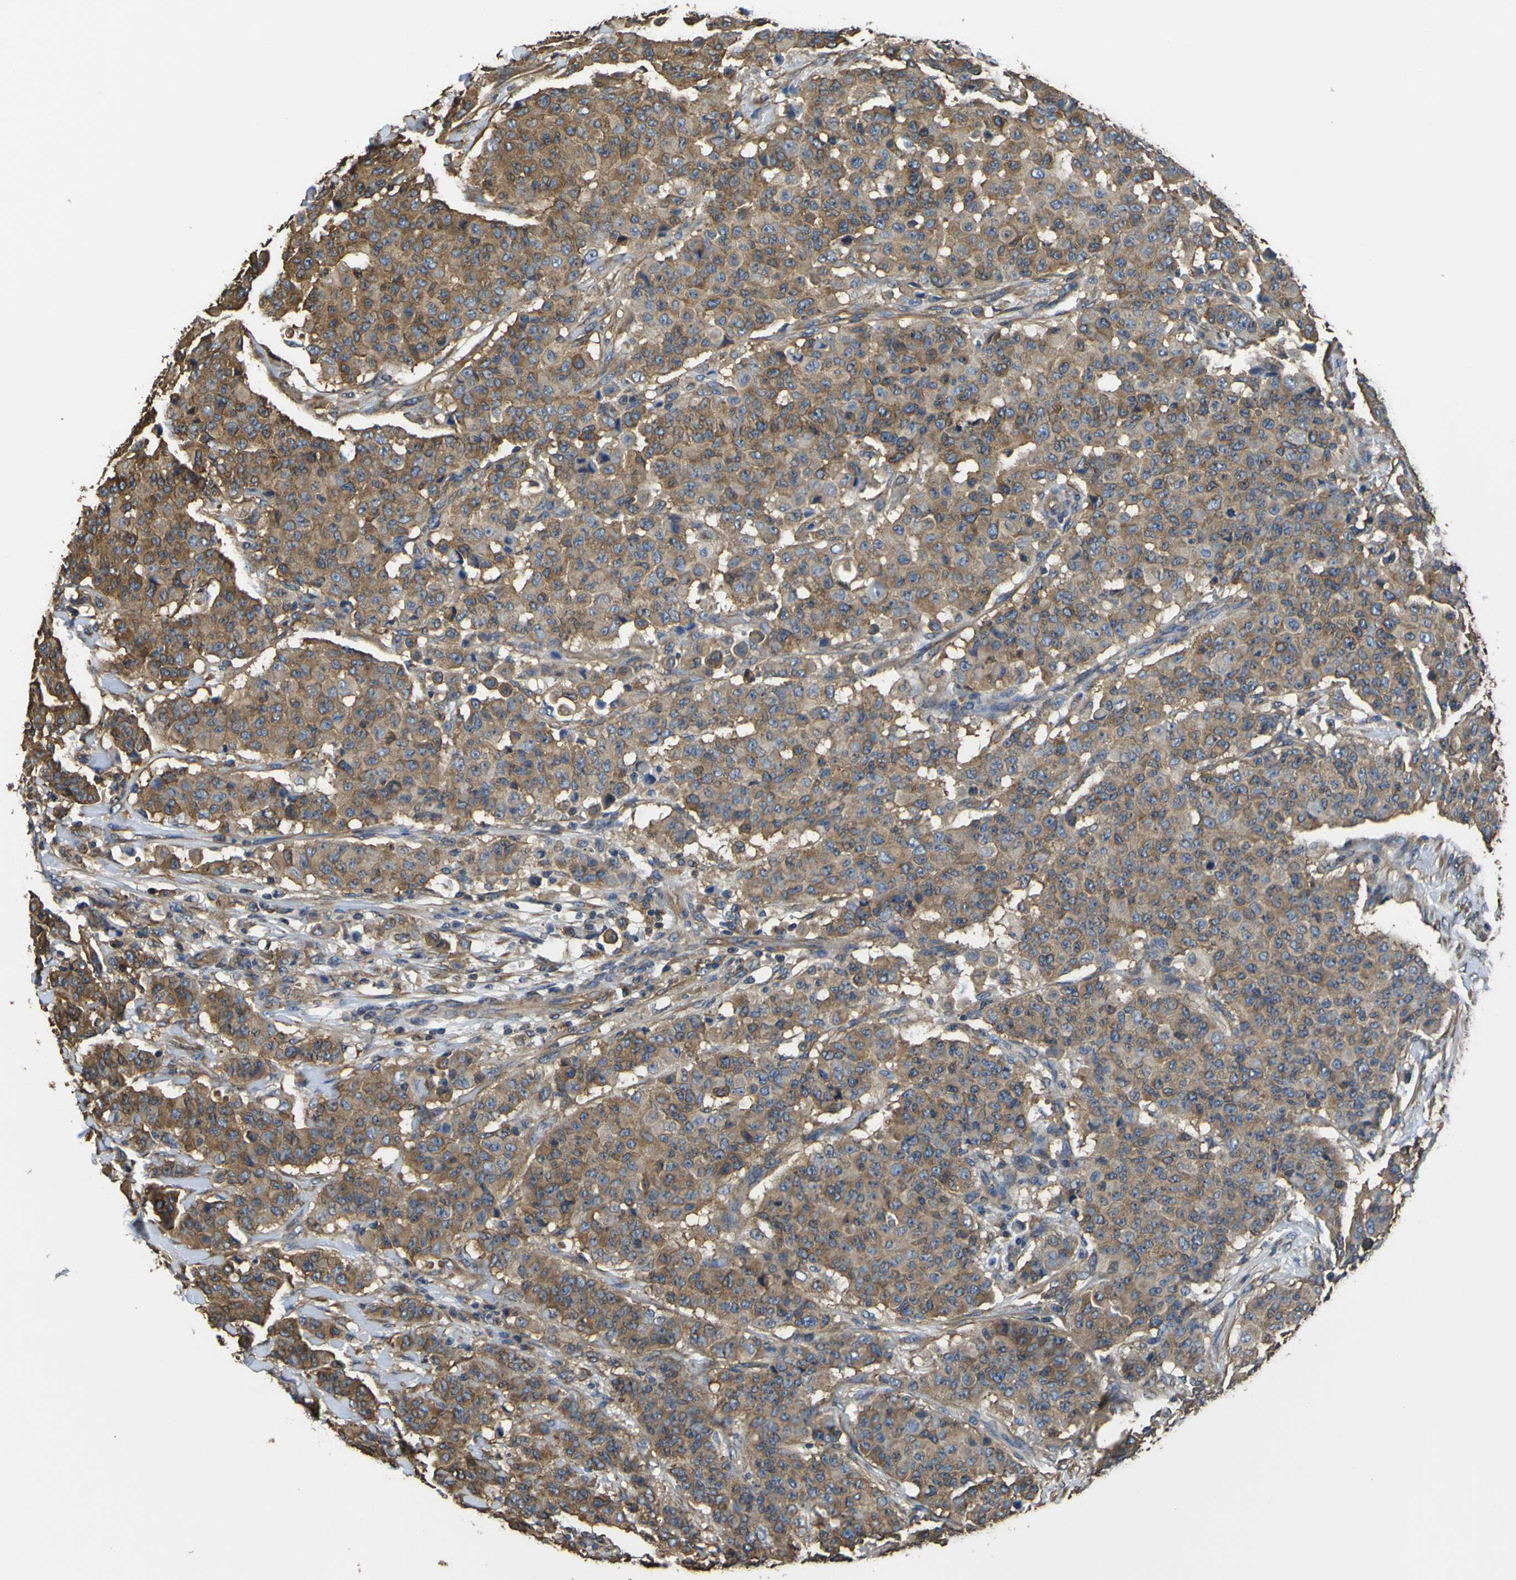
{"staining": {"intensity": "moderate", "quantity": ">75%", "location": "cytoplasmic/membranous"}, "tissue": "breast cancer", "cell_type": "Tumor cells", "image_type": "cancer", "snomed": [{"axis": "morphology", "description": "Duct carcinoma"}, {"axis": "topography", "description": "Breast"}], "caption": "This is an image of immunohistochemistry (IHC) staining of breast cancer, which shows moderate expression in the cytoplasmic/membranous of tumor cells.", "gene": "TUBB", "patient": {"sex": "female", "age": 40}}